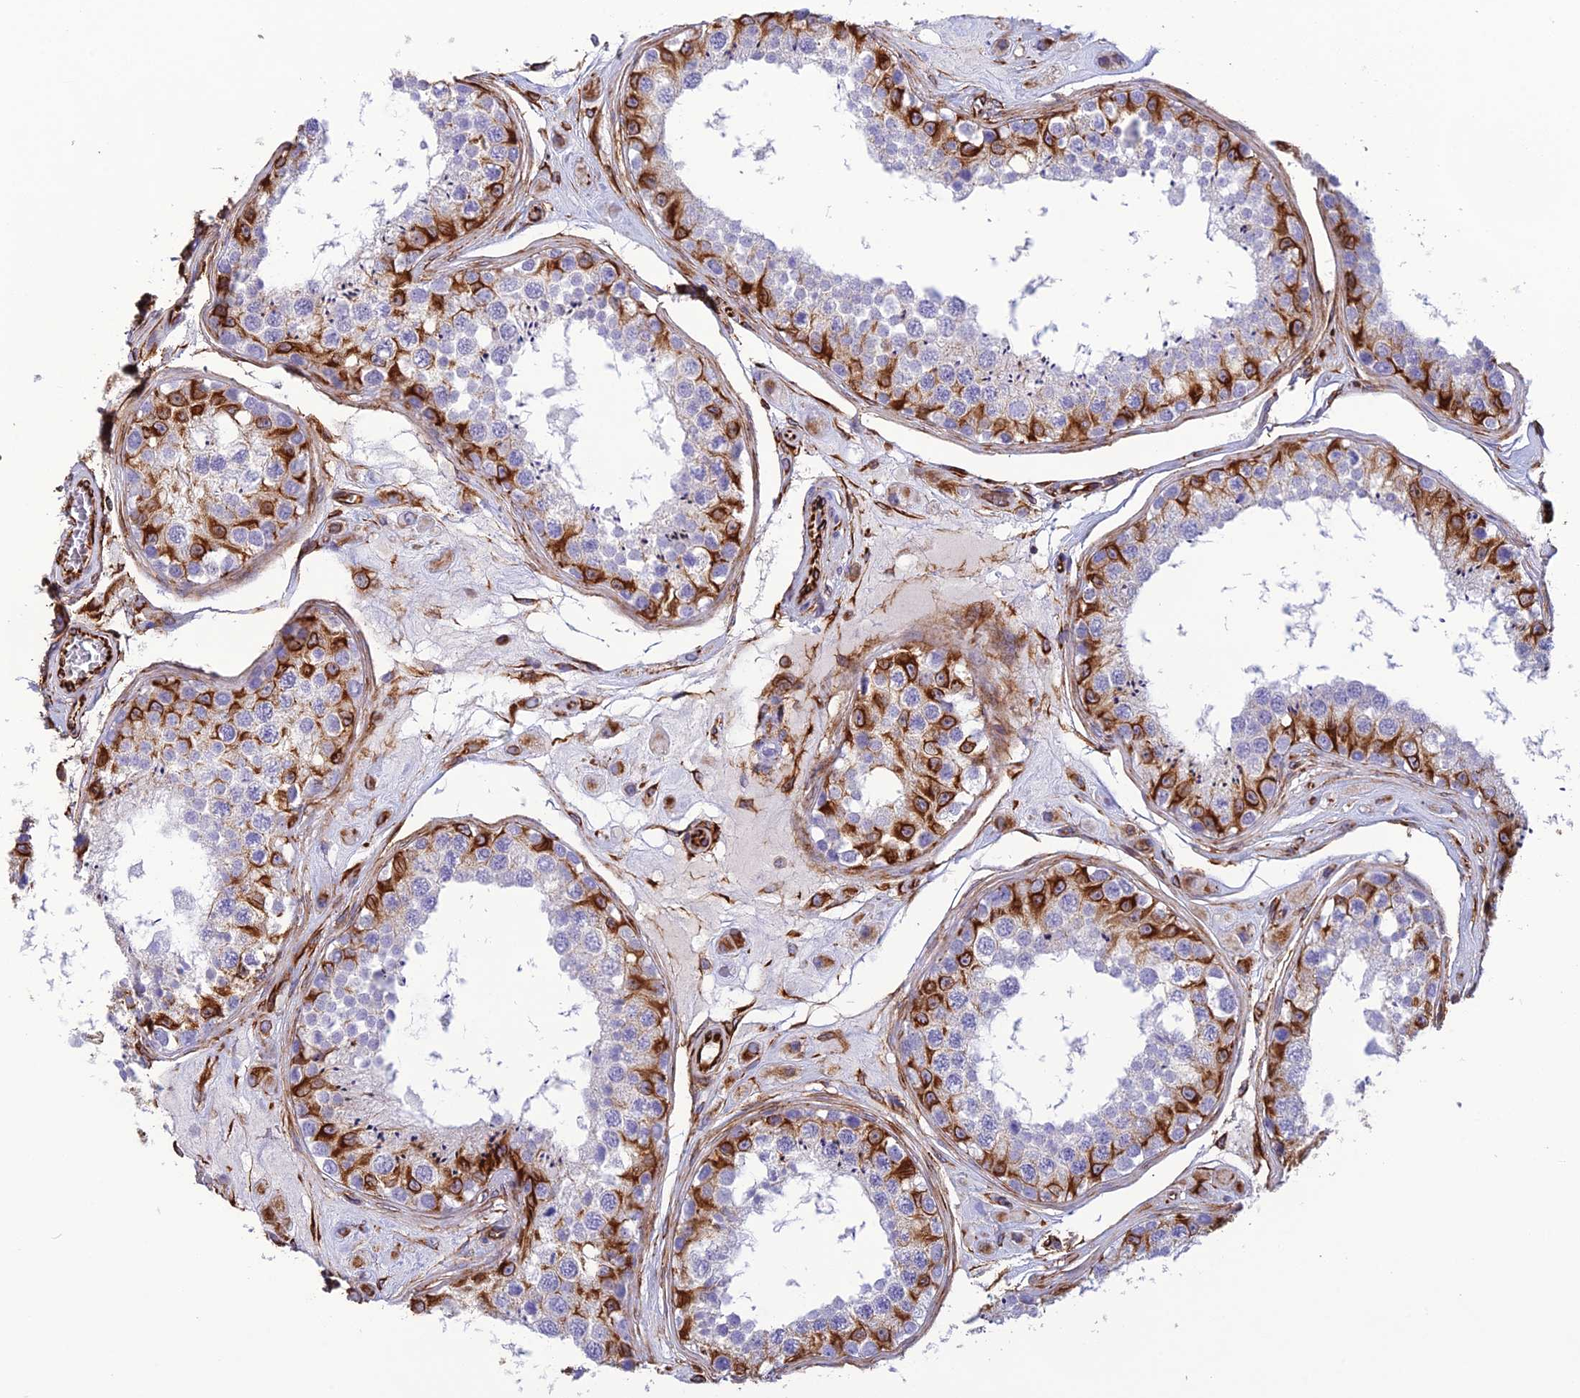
{"staining": {"intensity": "strong", "quantity": "25%-75%", "location": "cytoplasmic/membranous"}, "tissue": "testis", "cell_type": "Cells in seminiferous ducts", "image_type": "normal", "snomed": [{"axis": "morphology", "description": "Normal tissue, NOS"}, {"axis": "topography", "description": "Testis"}], "caption": "Human testis stained for a protein (brown) displays strong cytoplasmic/membranous positive positivity in about 25%-75% of cells in seminiferous ducts.", "gene": "FBXL20", "patient": {"sex": "male", "age": 25}}